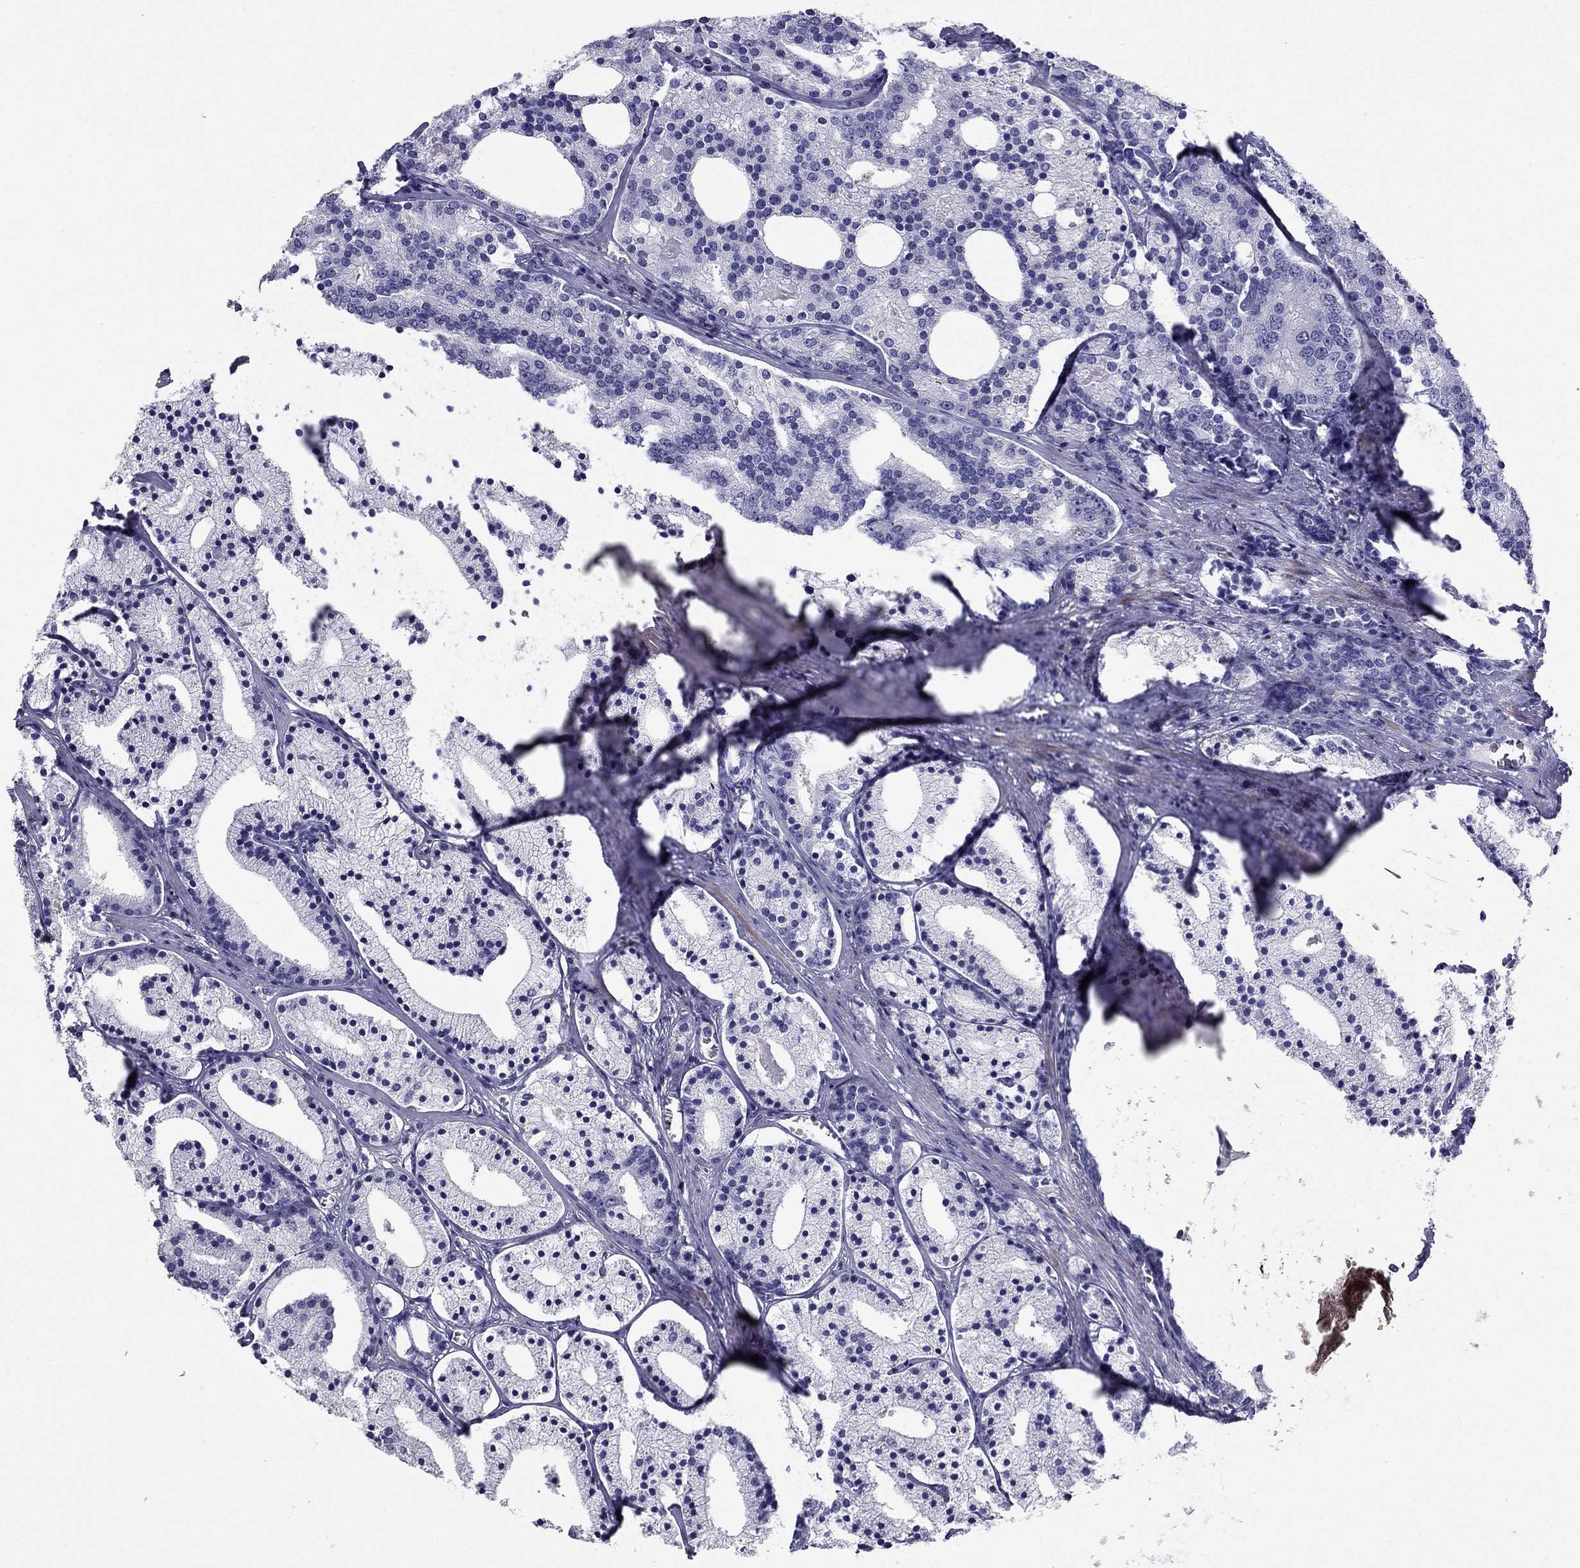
{"staining": {"intensity": "negative", "quantity": "none", "location": "none"}, "tissue": "prostate cancer", "cell_type": "Tumor cells", "image_type": "cancer", "snomed": [{"axis": "morphology", "description": "Adenocarcinoma, NOS"}, {"axis": "topography", "description": "Prostate"}], "caption": "Histopathology image shows no significant protein staining in tumor cells of prostate cancer.", "gene": "LMTK3", "patient": {"sex": "male", "age": 69}}